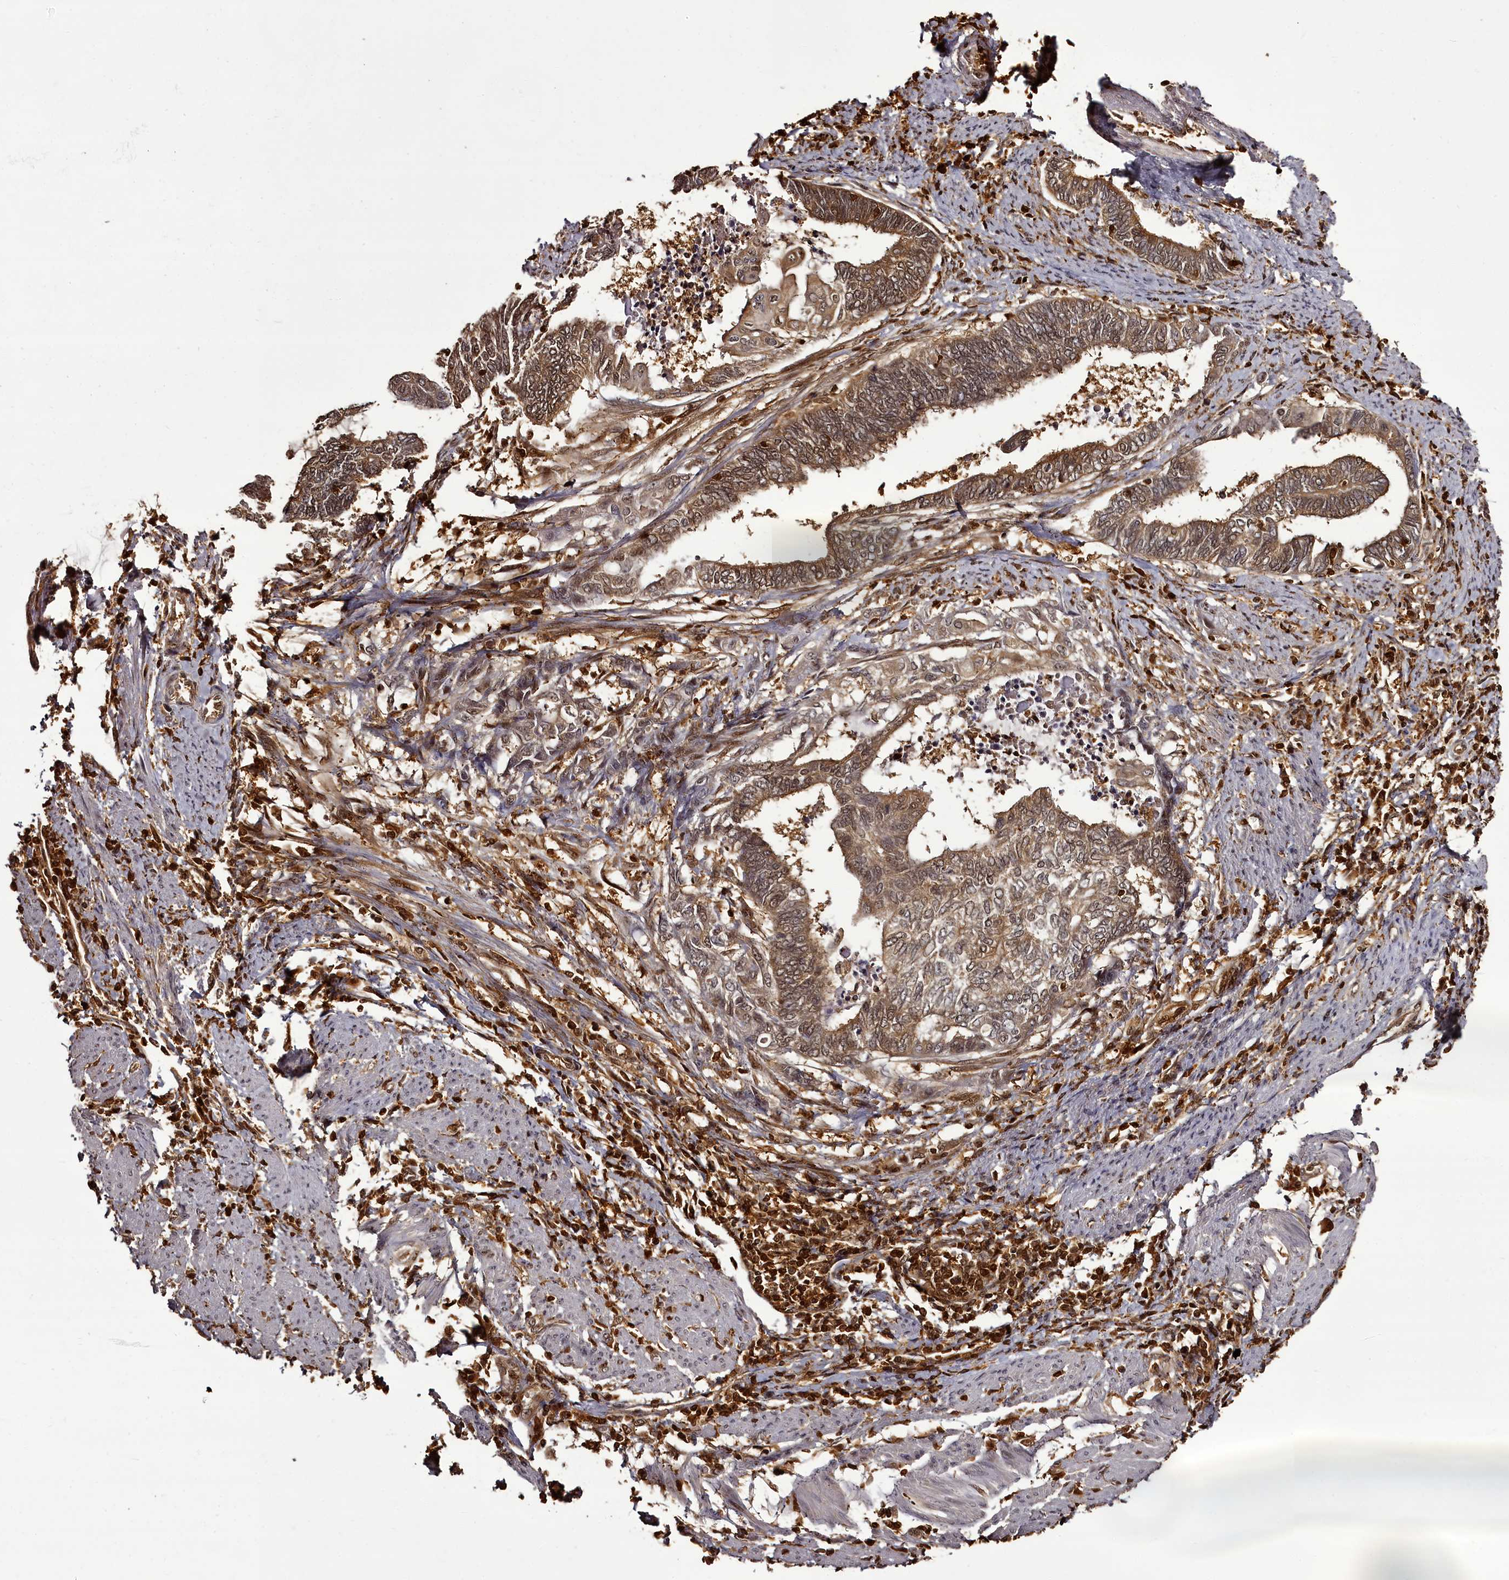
{"staining": {"intensity": "moderate", "quantity": ">75%", "location": "cytoplasmic/membranous,nuclear"}, "tissue": "endometrial cancer", "cell_type": "Tumor cells", "image_type": "cancer", "snomed": [{"axis": "morphology", "description": "Adenocarcinoma, NOS"}, {"axis": "topography", "description": "Uterus"}, {"axis": "topography", "description": "Endometrium"}], "caption": "About >75% of tumor cells in human endometrial adenocarcinoma display moderate cytoplasmic/membranous and nuclear protein positivity as visualized by brown immunohistochemical staining.", "gene": "NPRL2", "patient": {"sex": "female", "age": 70}}